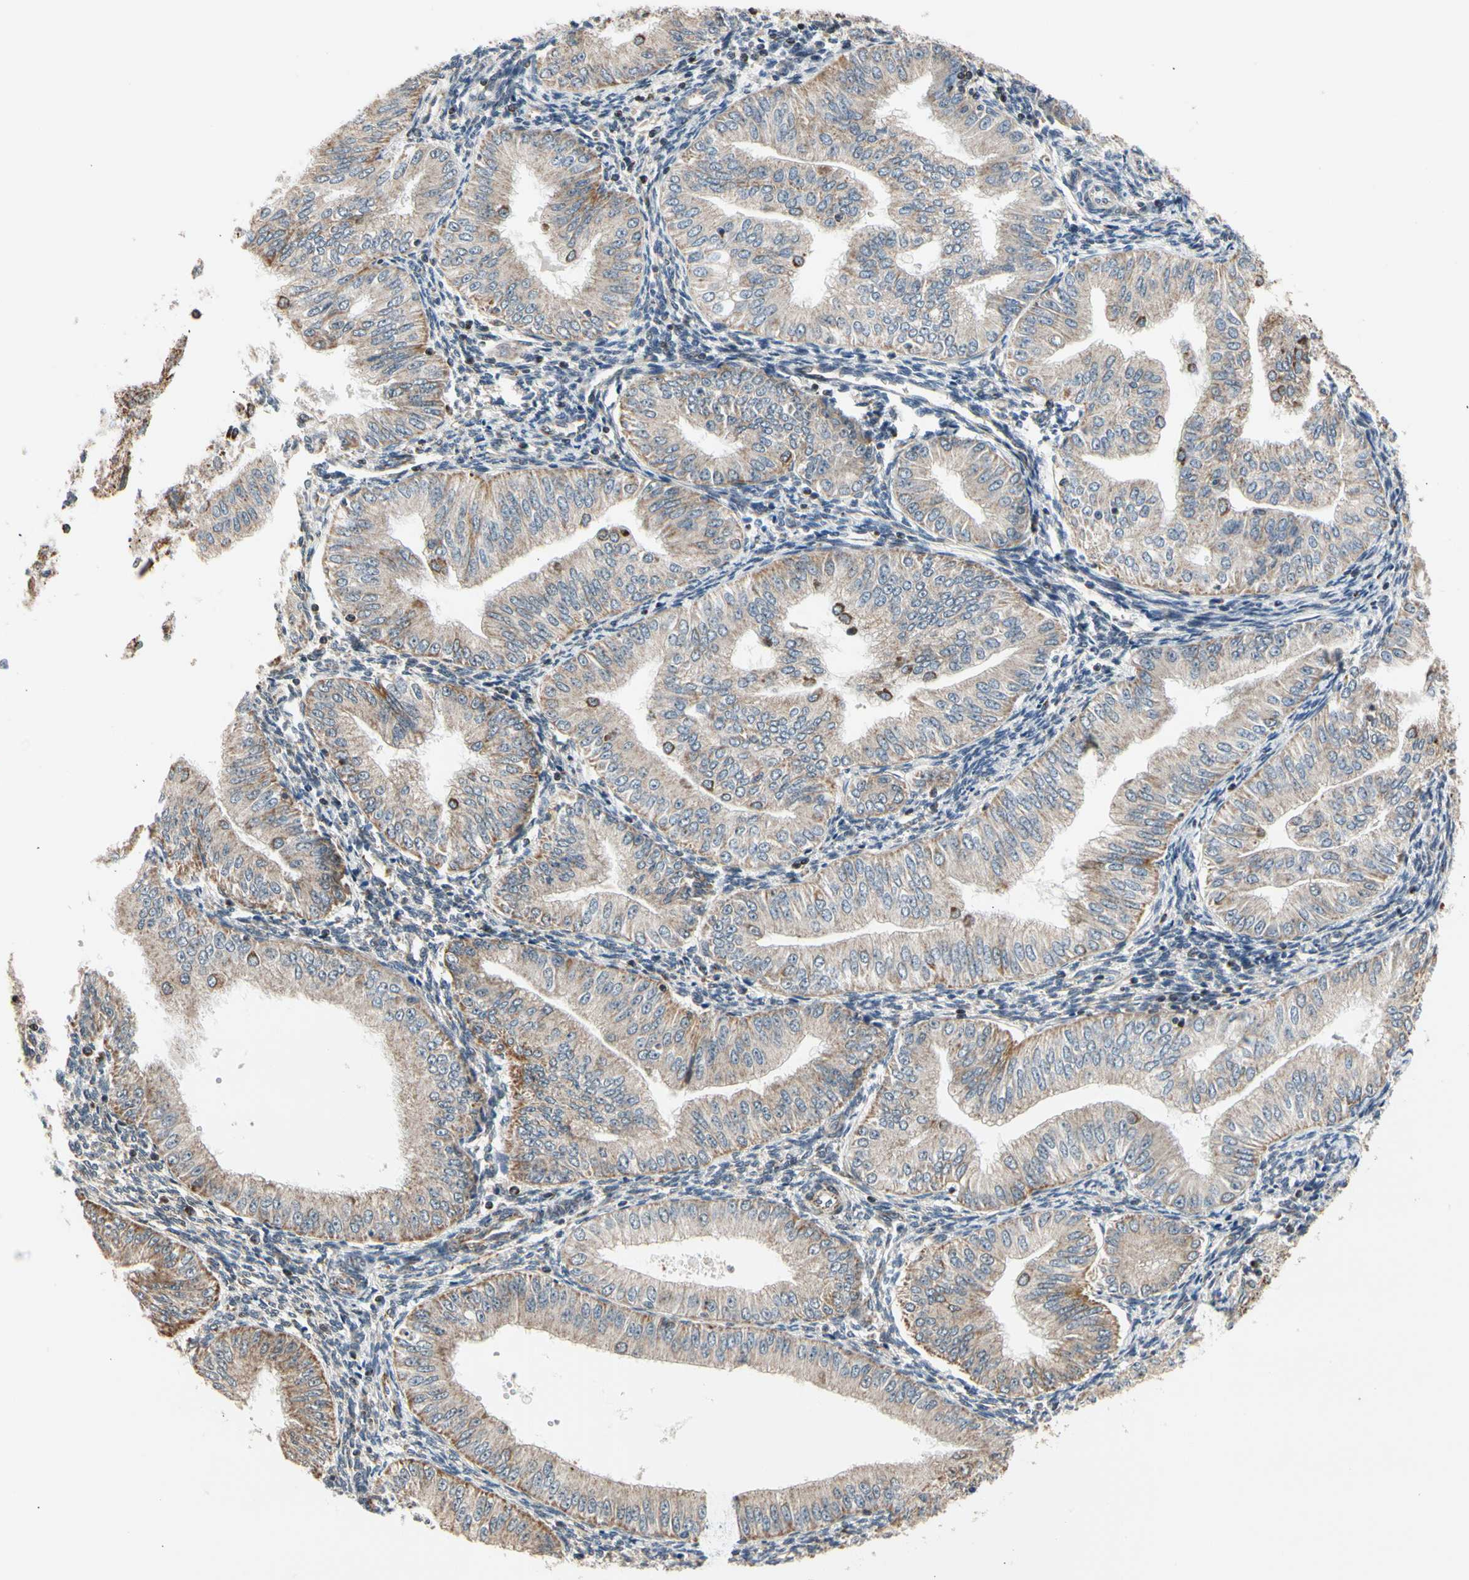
{"staining": {"intensity": "weak", "quantity": ">75%", "location": "cytoplasmic/membranous"}, "tissue": "endometrial cancer", "cell_type": "Tumor cells", "image_type": "cancer", "snomed": [{"axis": "morphology", "description": "Normal tissue, NOS"}, {"axis": "morphology", "description": "Adenocarcinoma, NOS"}, {"axis": "topography", "description": "Endometrium"}], "caption": "Protein analysis of endometrial adenocarcinoma tissue reveals weak cytoplasmic/membranous positivity in approximately >75% of tumor cells. The protein of interest is shown in brown color, while the nuclei are stained blue.", "gene": "KHDC4", "patient": {"sex": "female", "age": 53}}